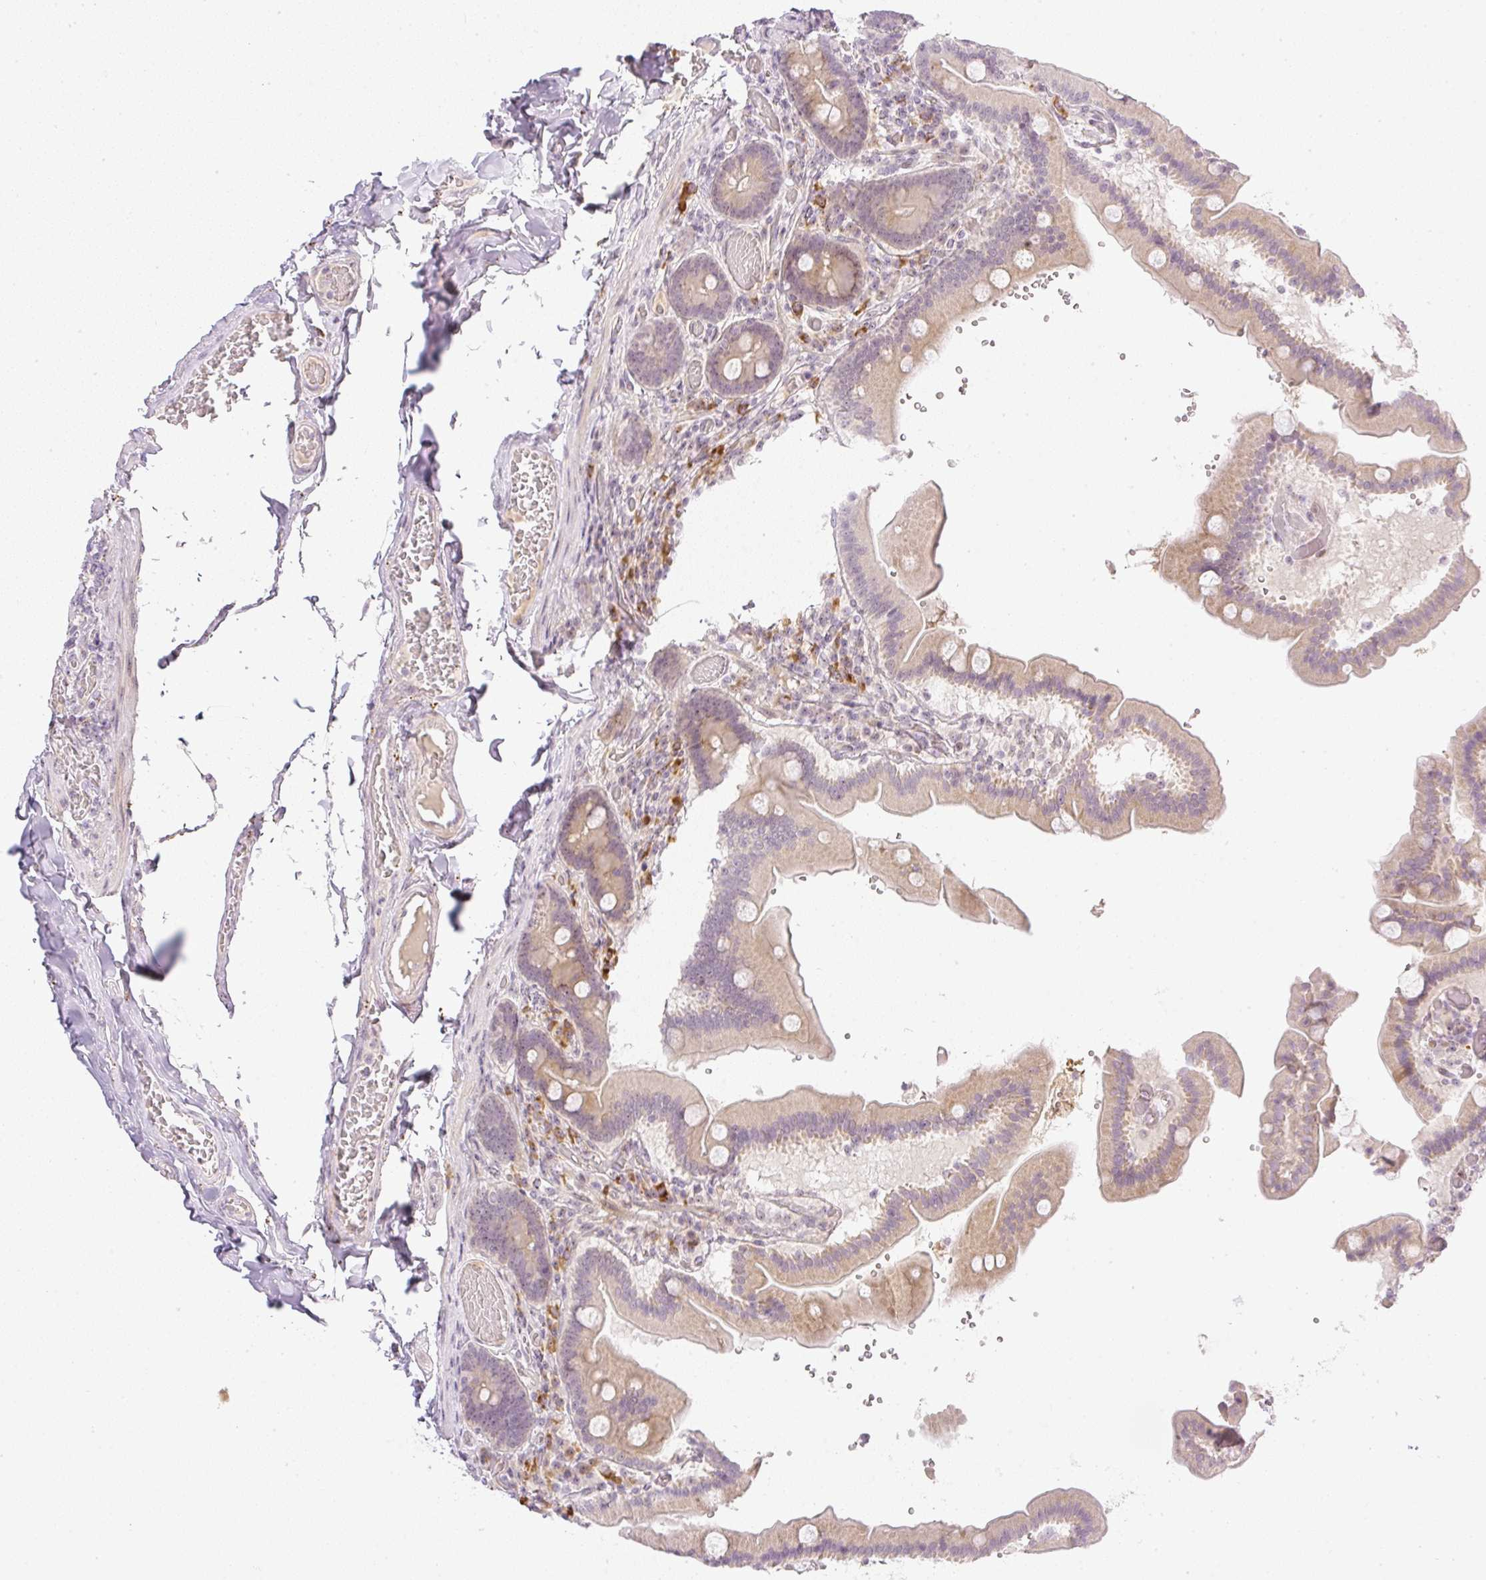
{"staining": {"intensity": "moderate", "quantity": ">75%", "location": "cytoplasmic/membranous,nuclear"}, "tissue": "duodenum", "cell_type": "Glandular cells", "image_type": "normal", "snomed": [{"axis": "morphology", "description": "Normal tissue, NOS"}, {"axis": "topography", "description": "Duodenum"}], "caption": "Human duodenum stained with a brown dye displays moderate cytoplasmic/membranous,nuclear positive positivity in about >75% of glandular cells.", "gene": "AAR2", "patient": {"sex": "female", "age": 62}}